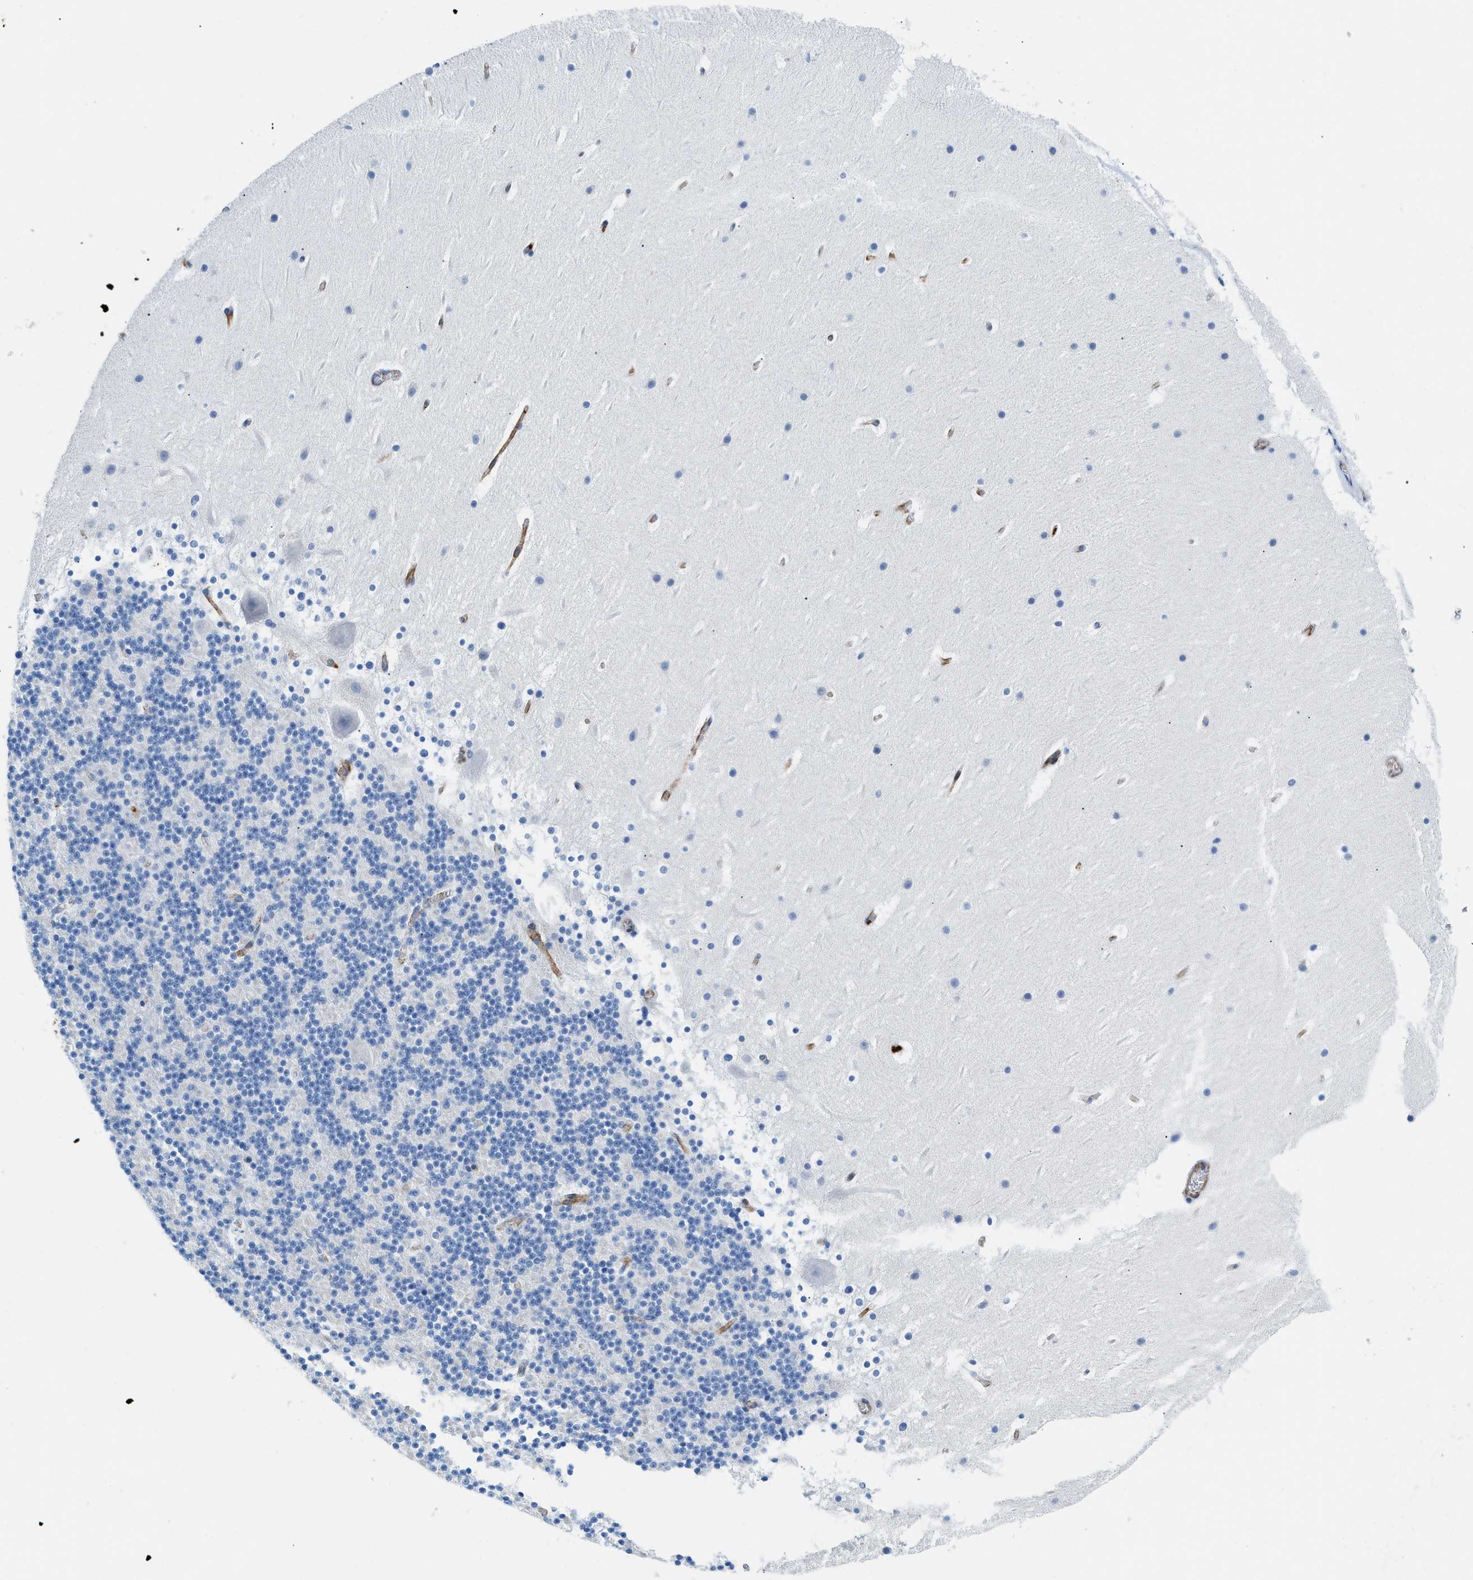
{"staining": {"intensity": "negative", "quantity": "none", "location": "none"}, "tissue": "cerebellum", "cell_type": "Cells in granular layer", "image_type": "normal", "snomed": [{"axis": "morphology", "description": "Normal tissue, NOS"}, {"axis": "topography", "description": "Cerebellum"}], "caption": "There is no significant staining in cells in granular layer of cerebellum. (Stains: DAB (3,3'-diaminobenzidine) immunohistochemistry (IHC) with hematoxylin counter stain, Microscopy: brightfield microscopy at high magnification).", "gene": "CUTA", "patient": {"sex": "male", "age": 45}}